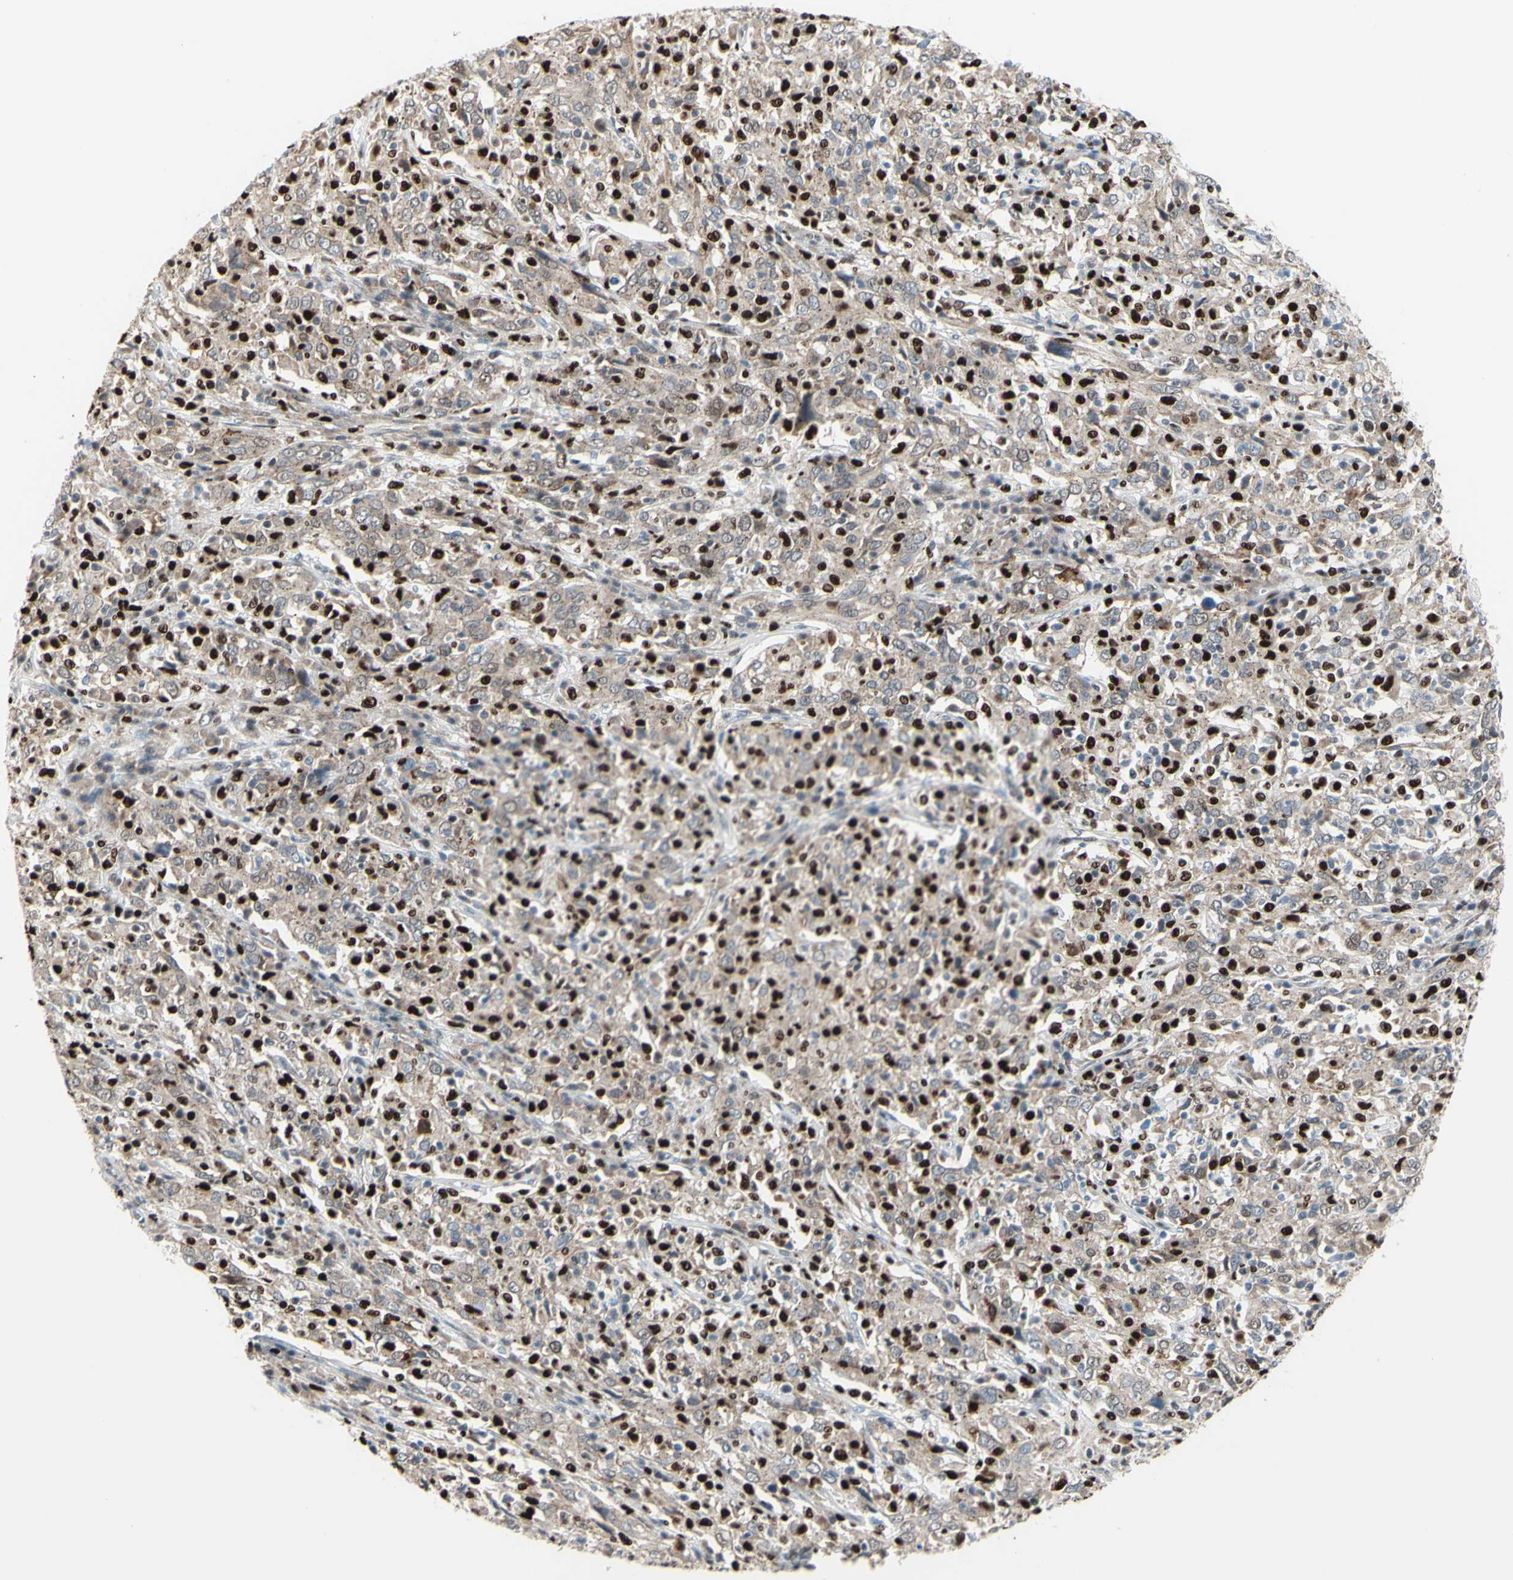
{"staining": {"intensity": "strong", "quantity": "25%-75%", "location": "nuclear"}, "tissue": "cervical cancer", "cell_type": "Tumor cells", "image_type": "cancer", "snomed": [{"axis": "morphology", "description": "Squamous cell carcinoma, NOS"}, {"axis": "topography", "description": "Cervix"}], "caption": "IHC micrograph of human cervical cancer (squamous cell carcinoma) stained for a protein (brown), which shows high levels of strong nuclear expression in about 25%-75% of tumor cells.", "gene": "EED", "patient": {"sex": "female", "age": 46}}